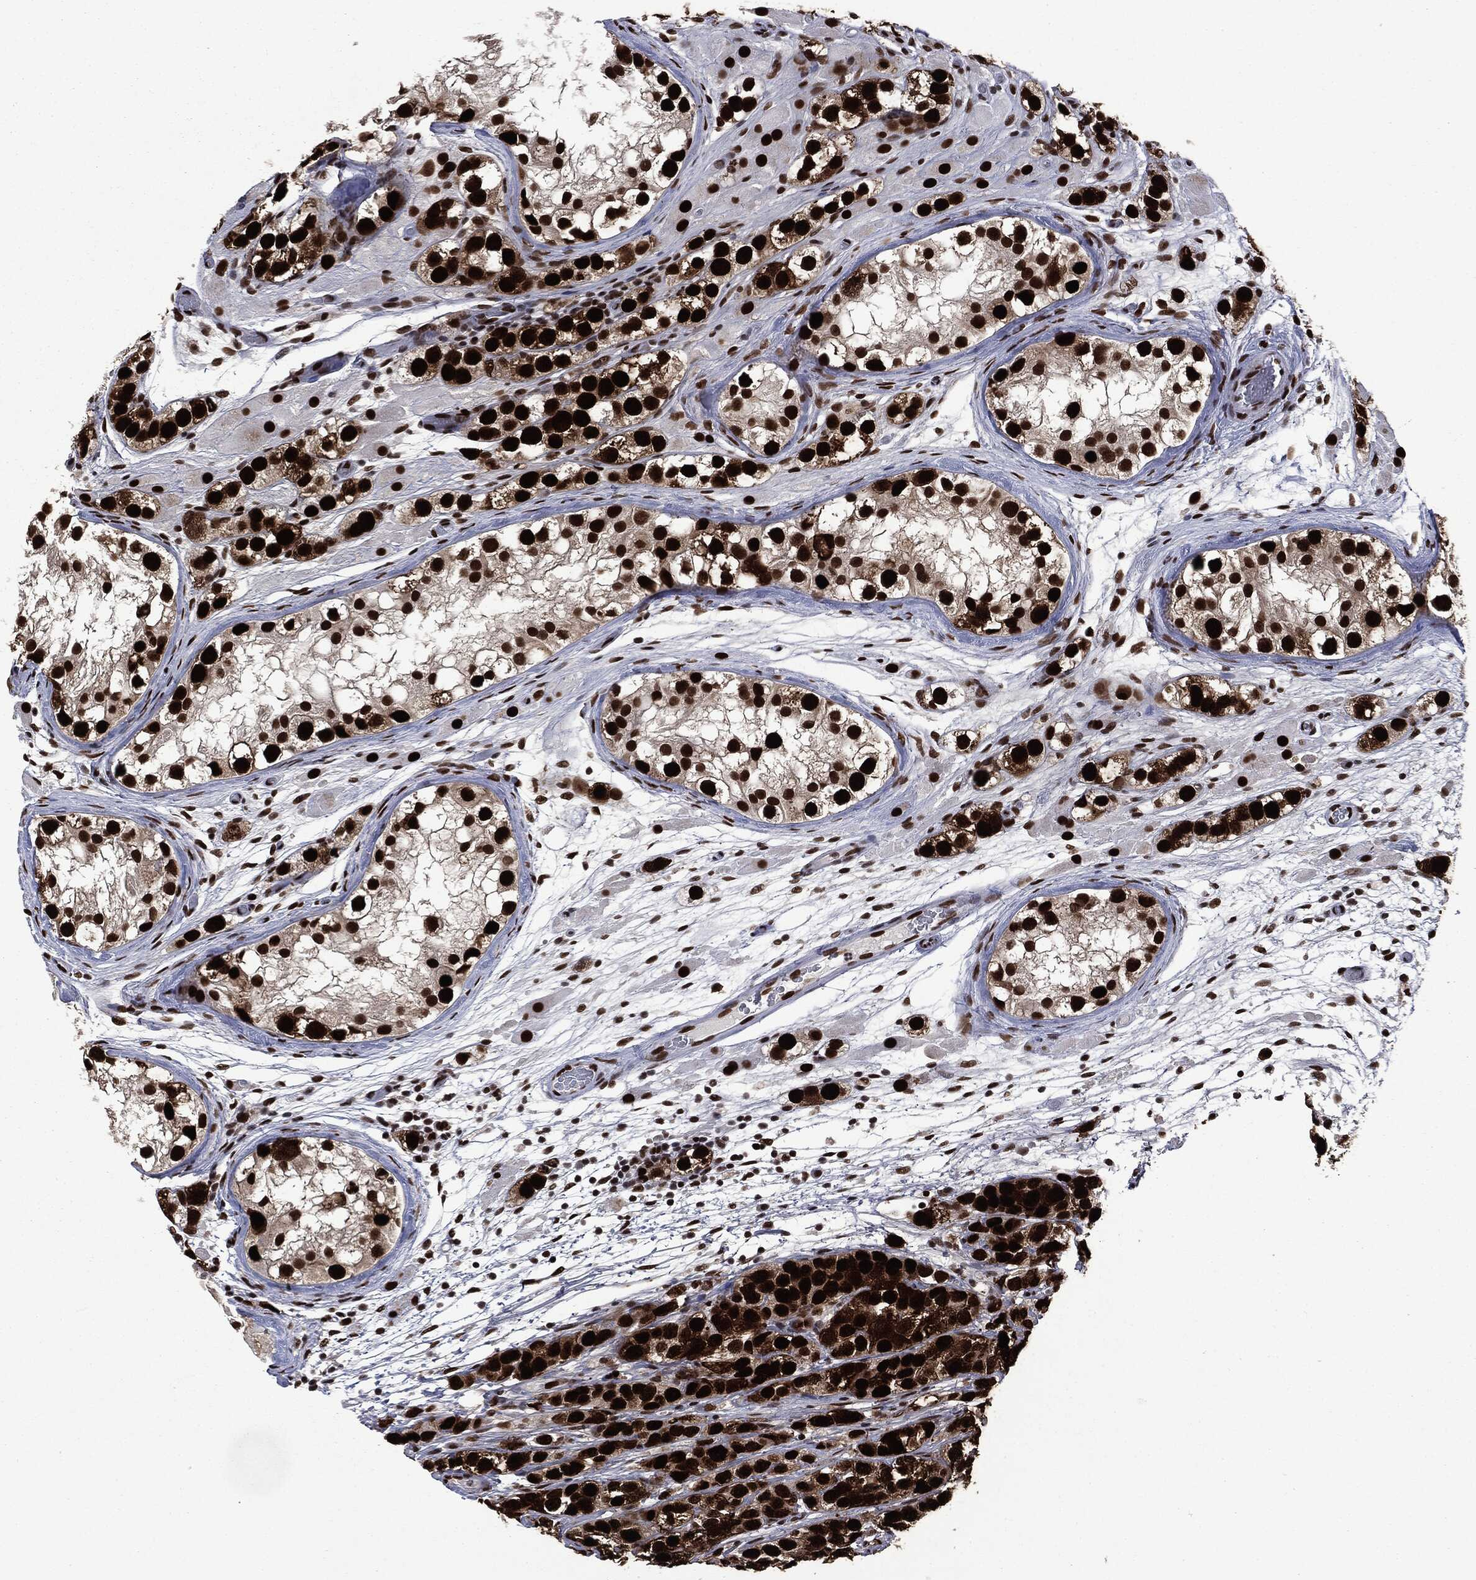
{"staining": {"intensity": "strong", "quantity": ">75%", "location": "nuclear"}, "tissue": "testis cancer", "cell_type": "Tumor cells", "image_type": "cancer", "snomed": [{"axis": "morphology", "description": "Seminoma, NOS"}, {"axis": "topography", "description": "Testis"}], "caption": "Human testis cancer stained with a brown dye displays strong nuclear positive positivity in approximately >75% of tumor cells.", "gene": "MSH2", "patient": {"sex": "male", "age": 28}}